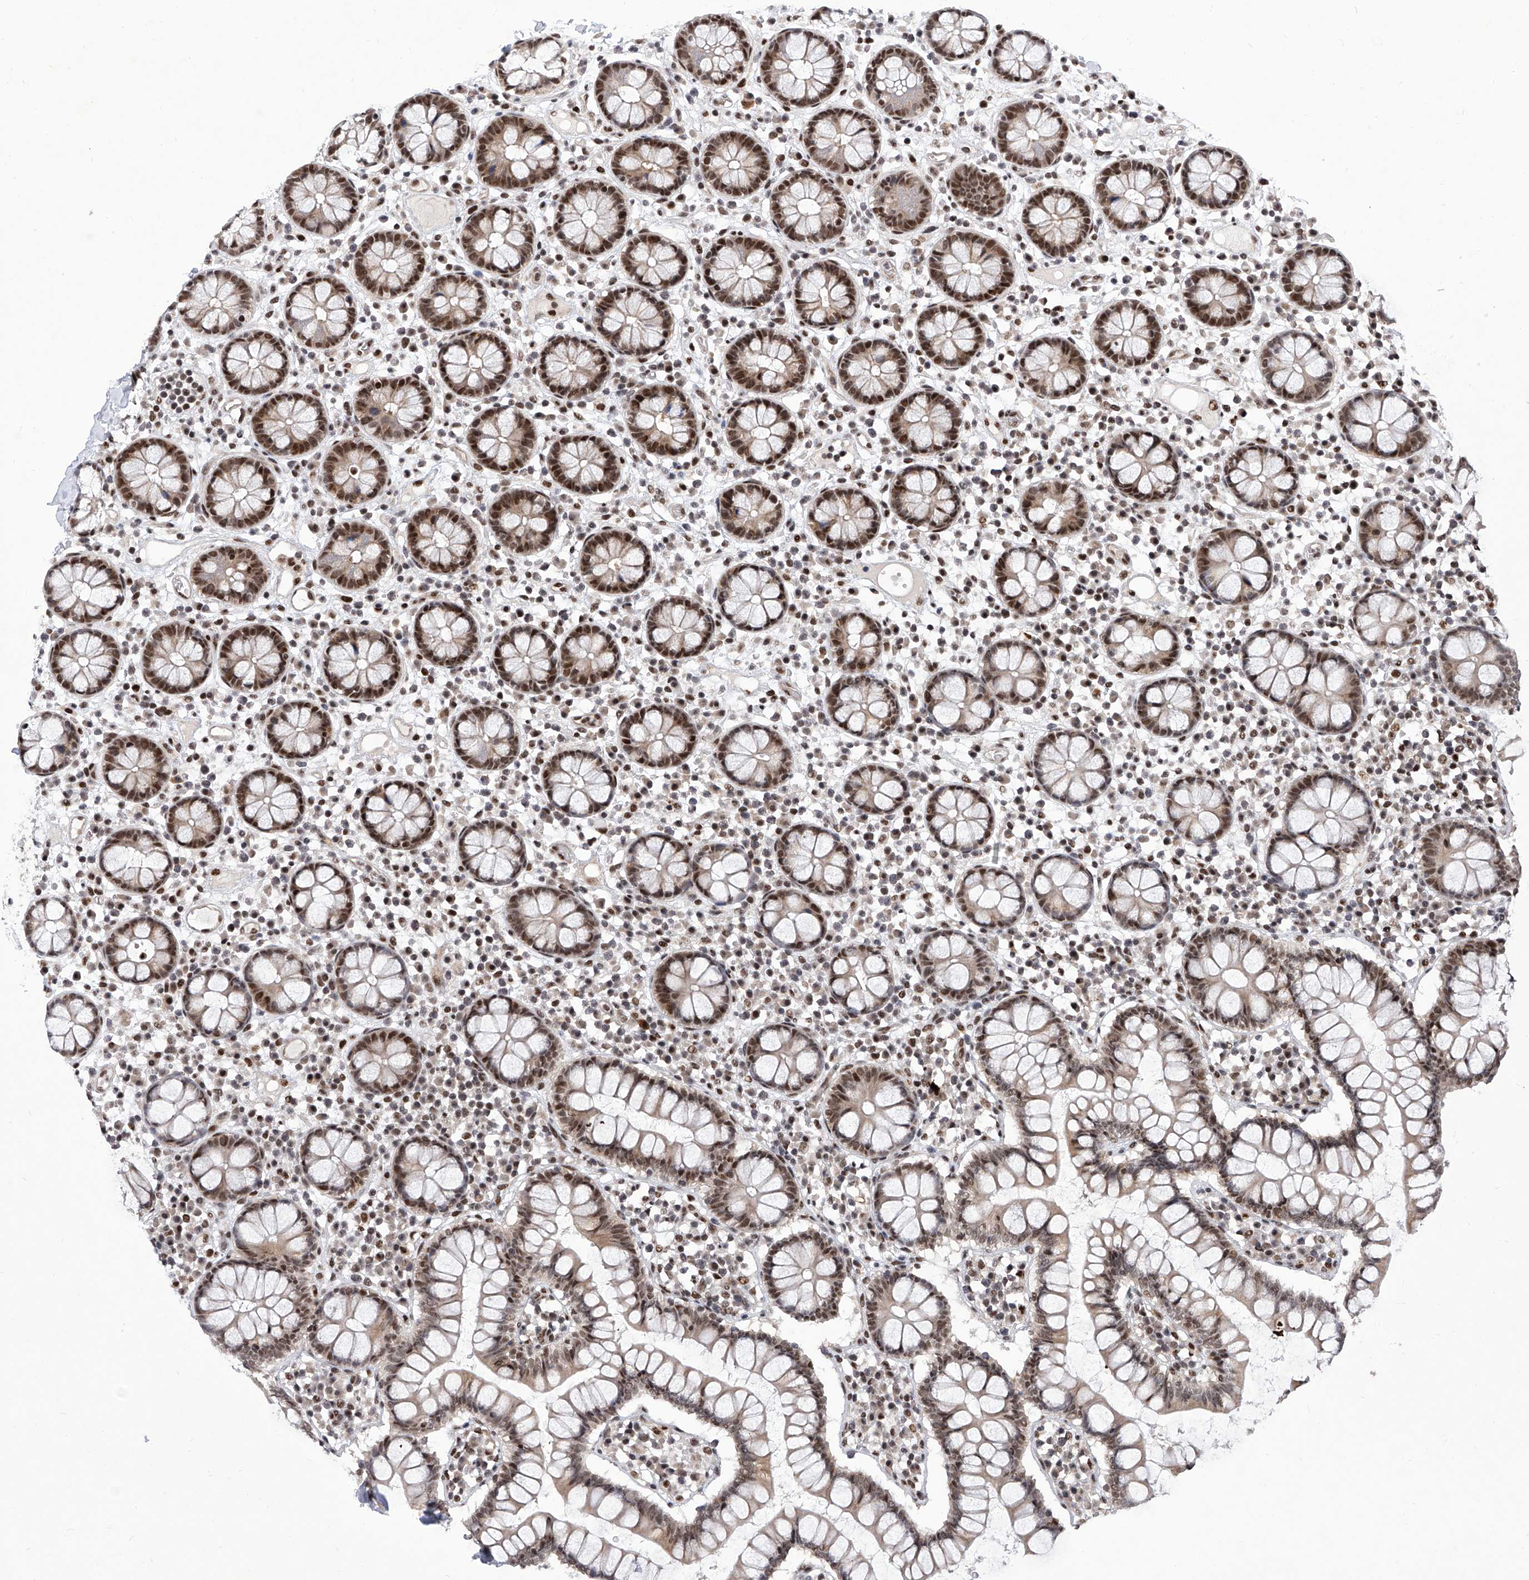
{"staining": {"intensity": "moderate", "quantity": ">75%", "location": "nuclear"}, "tissue": "colon", "cell_type": "Endothelial cells", "image_type": "normal", "snomed": [{"axis": "morphology", "description": "Normal tissue, NOS"}, {"axis": "topography", "description": "Colon"}], "caption": "A medium amount of moderate nuclear staining is present in about >75% of endothelial cells in benign colon.", "gene": "RAD54L", "patient": {"sex": "female", "age": 79}}